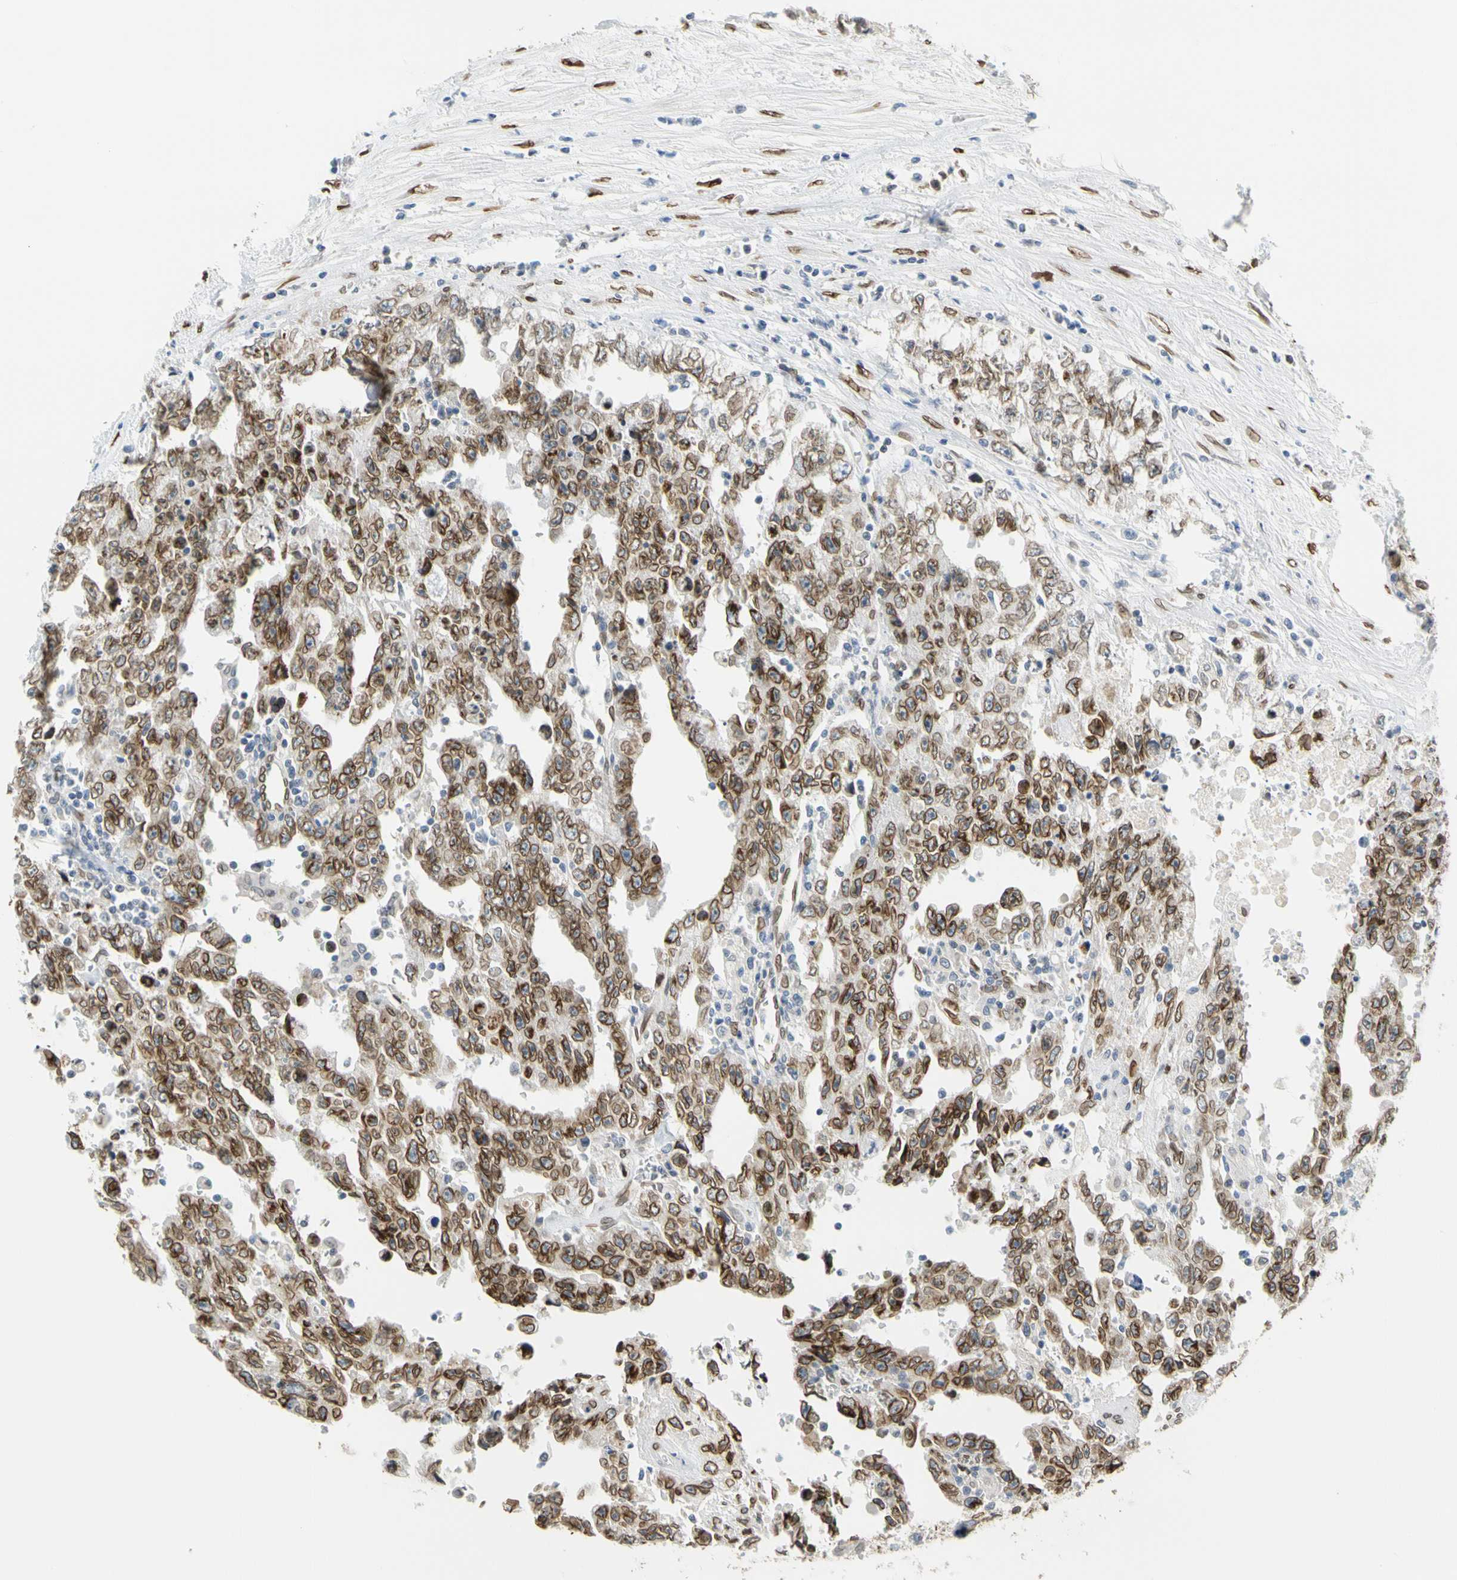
{"staining": {"intensity": "moderate", "quantity": ">75%", "location": "cytoplasmic/membranous,nuclear"}, "tissue": "testis cancer", "cell_type": "Tumor cells", "image_type": "cancer", "snomed": [{"axis": "morphology", "description": "Carcinoma, Embryonal, NOS"}, {"axis": "topography", "description": "Testis"}], "caption": "Immunohistochemical staining of embryonal carcinoma (testis) shows medium levels of moderate cytoplasmic/membranous and nuclear protein expression in about >75% of tumor cells.", "gene": "SUN1", "patient": {"sex": "male", "age": 28}}